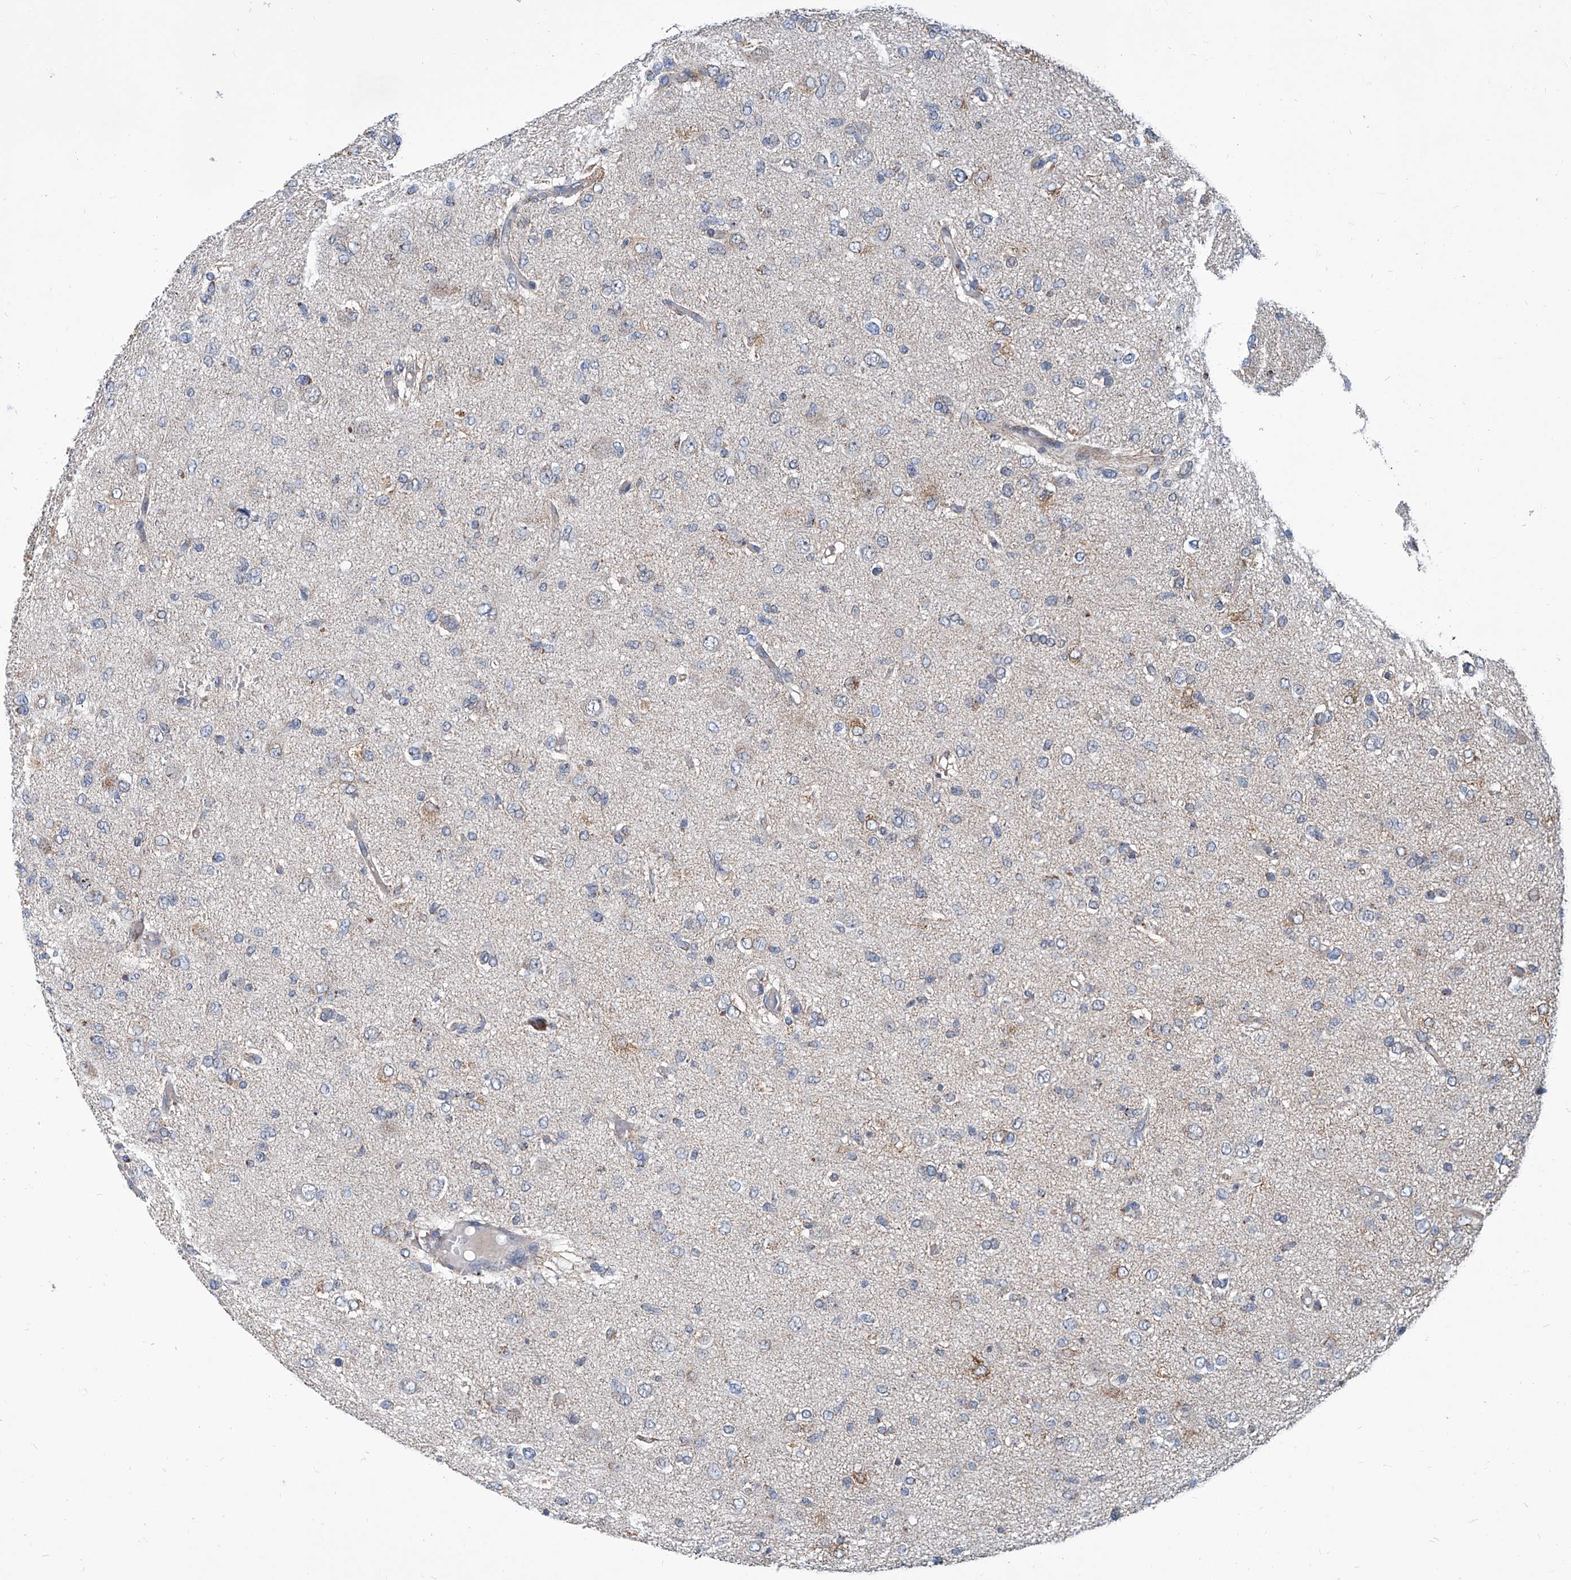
{"staining": {"intensity": "negative", "quantity": "none", "location": "none"}, "tissue": "glioma", "cell_type": "Tumor cells", "image_type": "cancer", "snomed": [{"axis": "morphology", "description": "Glioma, malignant, High grade"}, {"axis": "topography", "description": "Brain"}], "caption": "A micrograph of malignant high-grade glioma stained for a protein shows no brown staining in tumor cells.", "gene": "USP48", "patient": {"sex": "female", "age": 59}}